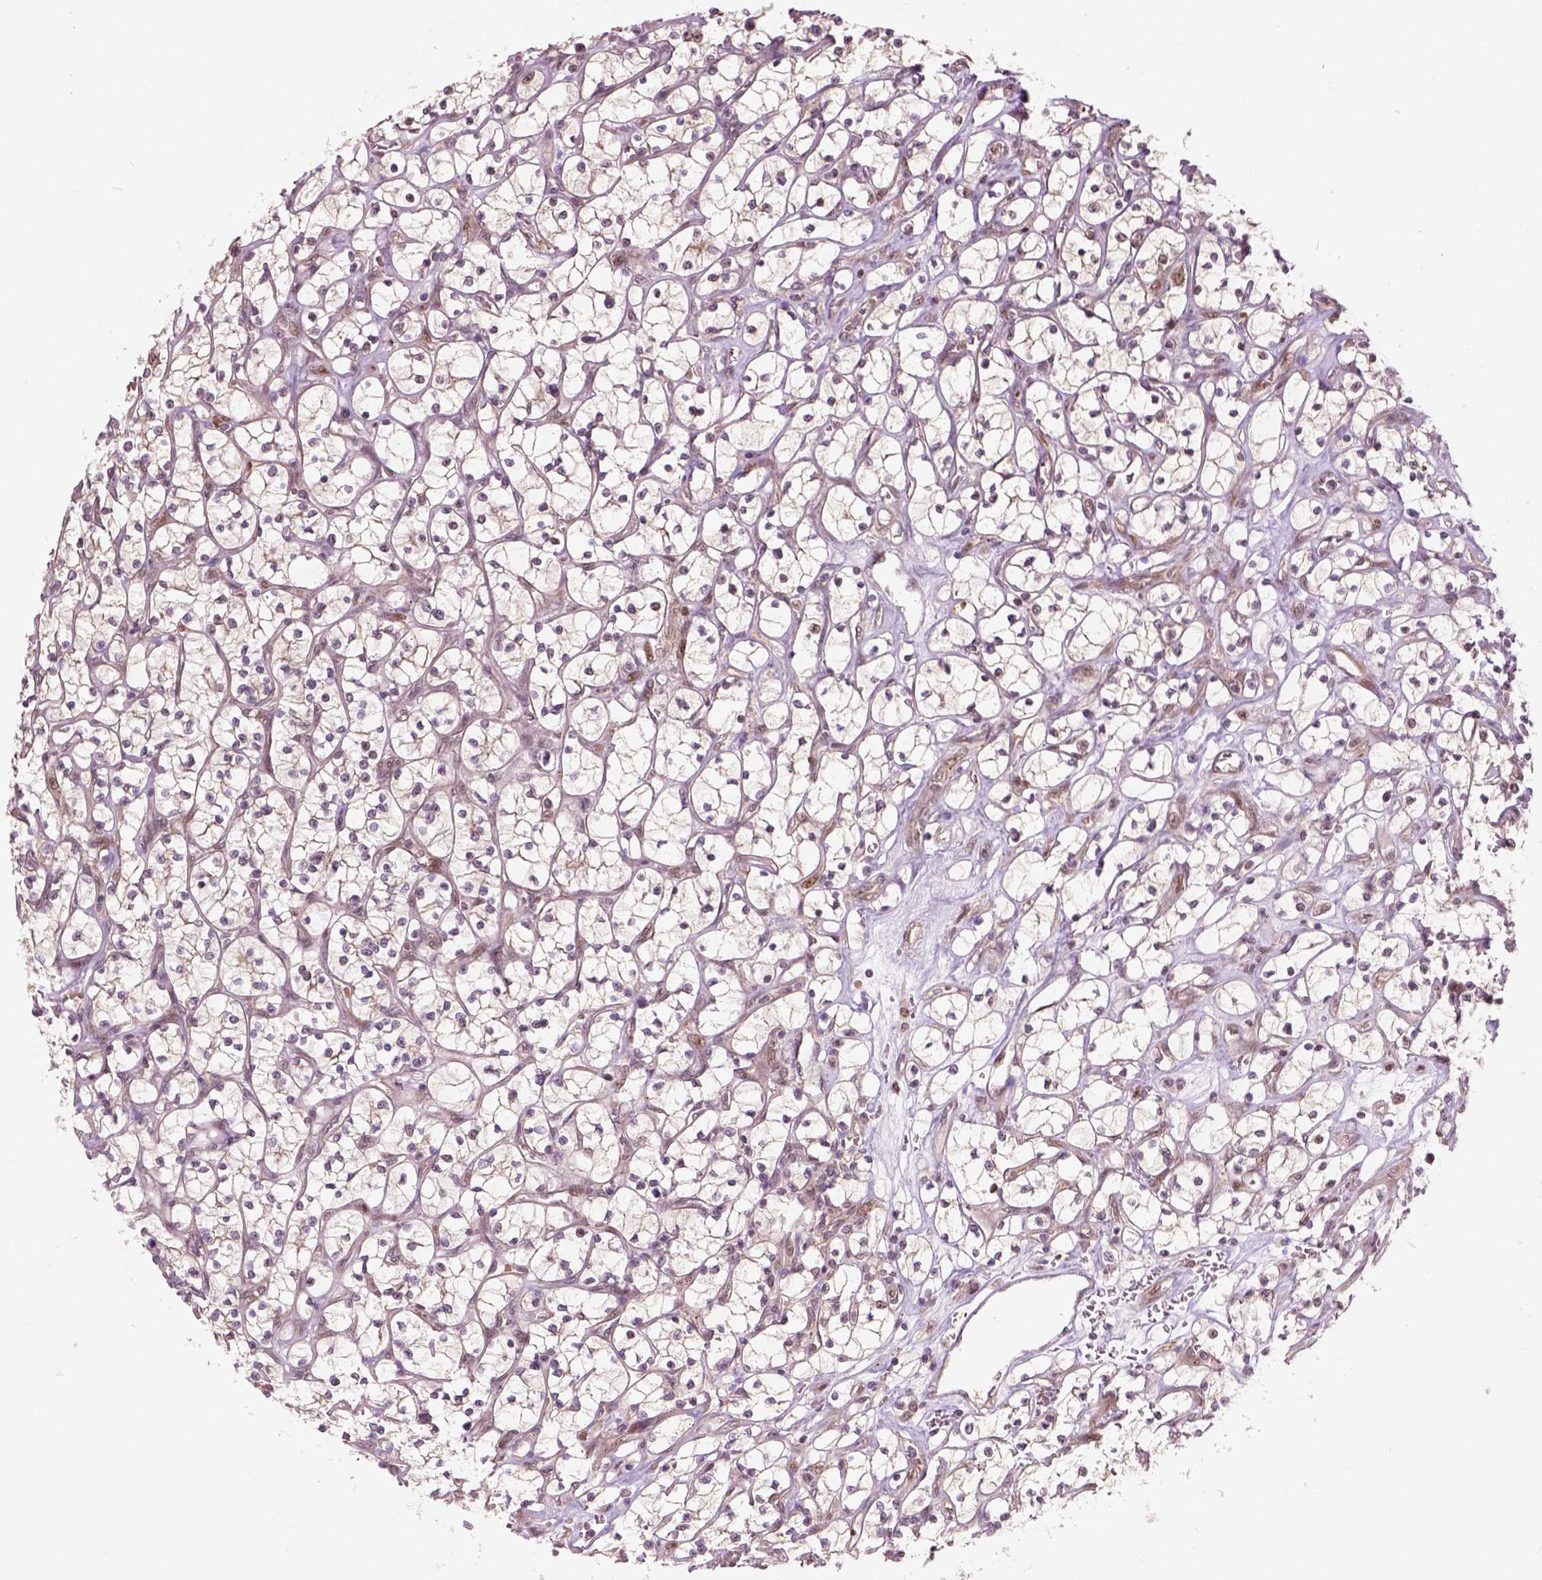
{"staining": {"intensity": "weak", "quantity": "25%-75%", "location": "cytoplasmic/membranous,nuclear"}, "tissue": "renal cancer", "cell_type": "Tumor cells", "image_type": "cancer", "snomed": [{"axis": "morphology", "description": "Adenocarcinoma, NOS"}, {"axis": "topography", "description": "Kidney"}], "caption": "A brown stain shows weak cytoplasmic/membranous and nuclear staining of a protein in human adenocarcinoma (renal) tumor cells.", "gene": "PSMD11", "patient": {"sex": "female", "age": 64}}